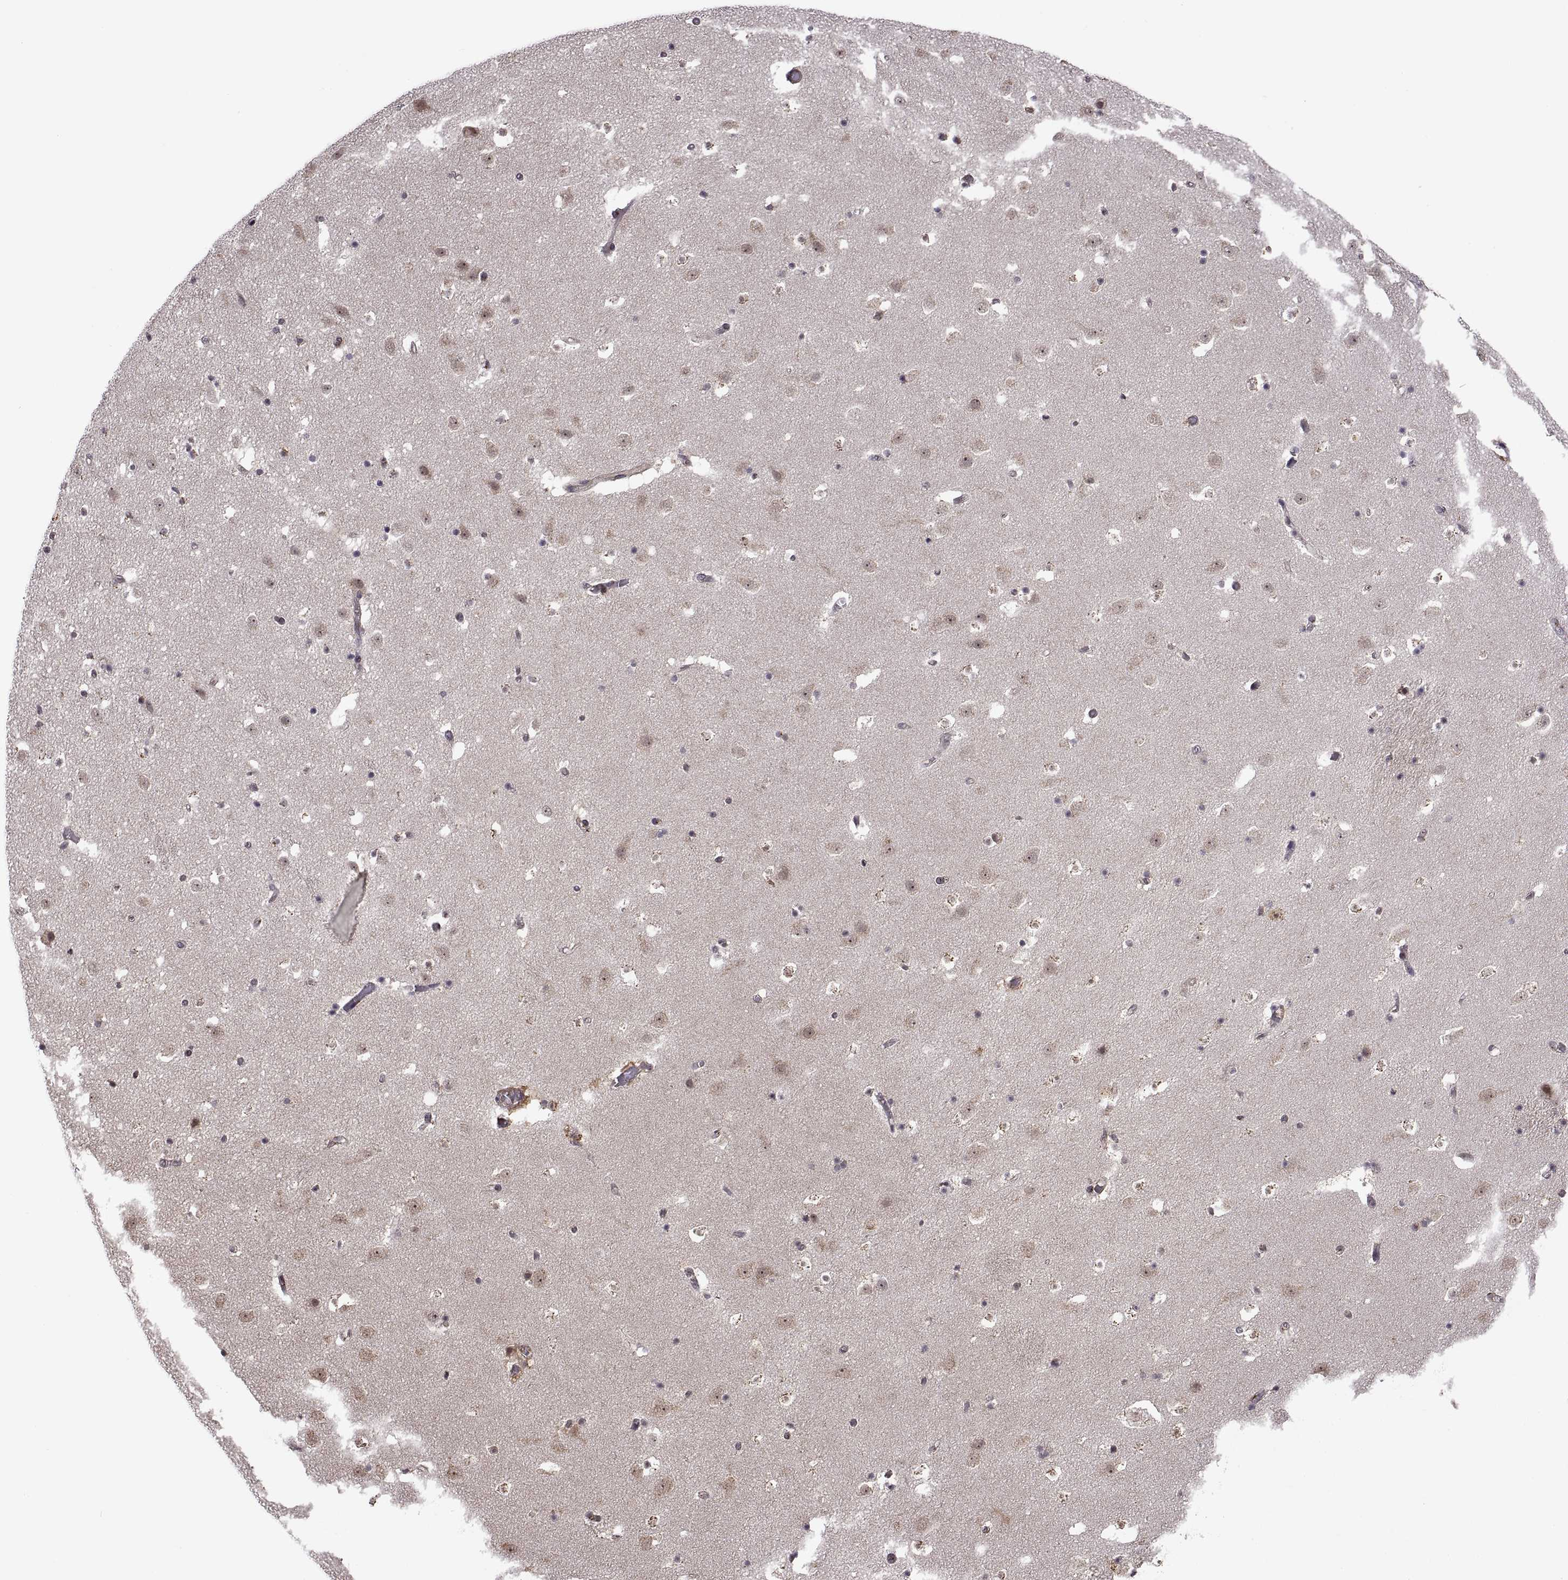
{"staining": {"intensity": "negative", "quantity": "none", "location": "none"}, "tissue": "caudate", "cell_type": "Glial cells", "image_type": "normal", "snomed": [{"axis": "morphology", "description": "Normal tissue, NOS"}, {"axis": "topography", "description": "Lateral ventricle wall"}], "caption": "A high-resolution micrograph shows immunohistochemistry (IHC) staining of benign caudate, which demonstrates no significant staining in glial cells.", "gene": "ARRB1", "patient": {"sex": "female", "age": 42}}